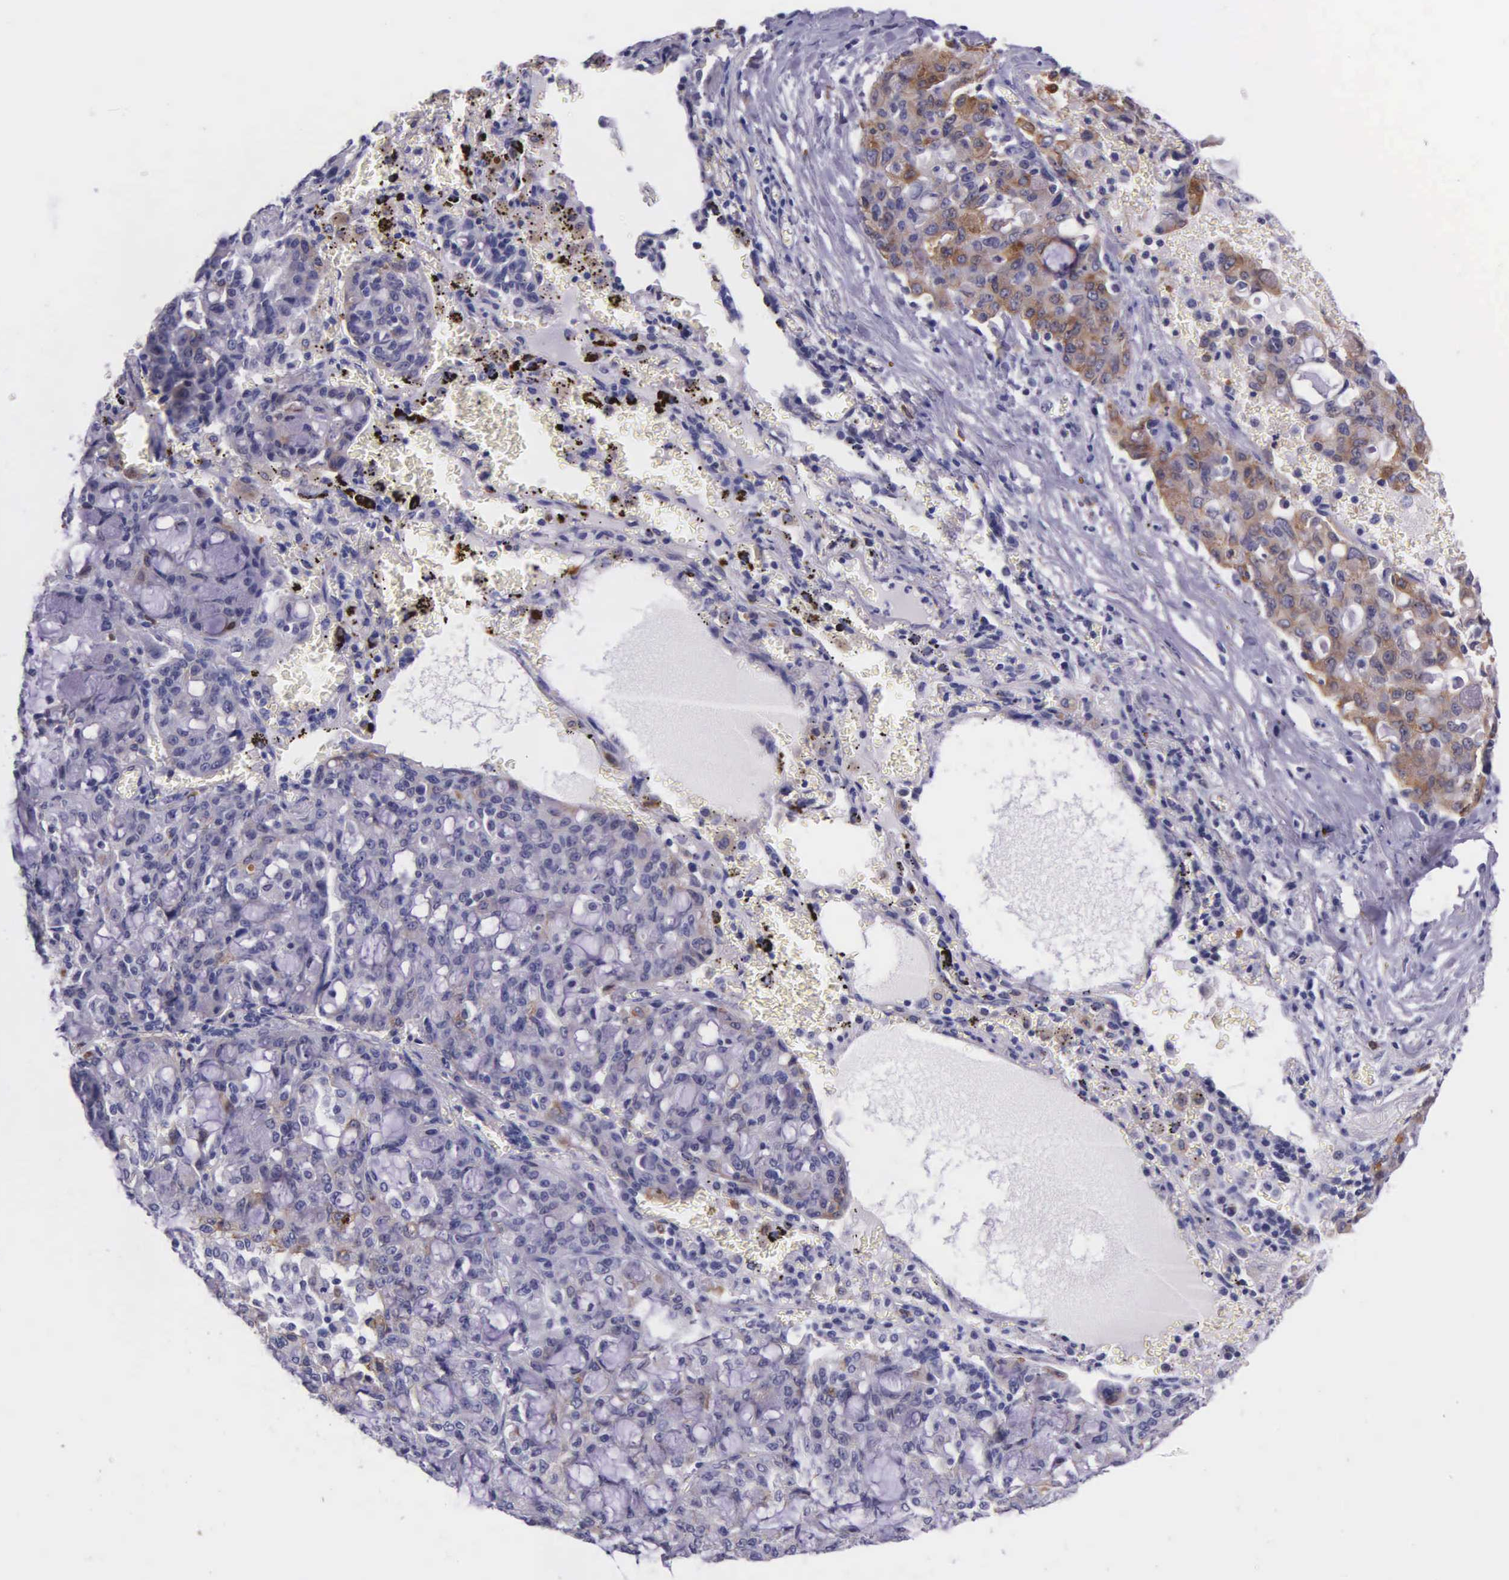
{"staining": {"intensity": "moderate", "quantity": "25%-75%", "location": "cytoplasmic/membranous"}, "tissue": "lung cancer", "cell_type": "Tumor cells", "image_type": "cancer", "snomed": [{"axis": "morphology", "description": "Adenocarcinoma, NOS"}, {"axis": "topography", "description": "Lung"}], "caption": "Lung cancer tissue demonstrates moderate cytoplasmic/membranous expression in approximately 25%-75% of tumor cells, visualized by immunohistochemistry.", "gene": "AHNAK2", "patient": {"sex": "female", "age": 44}}